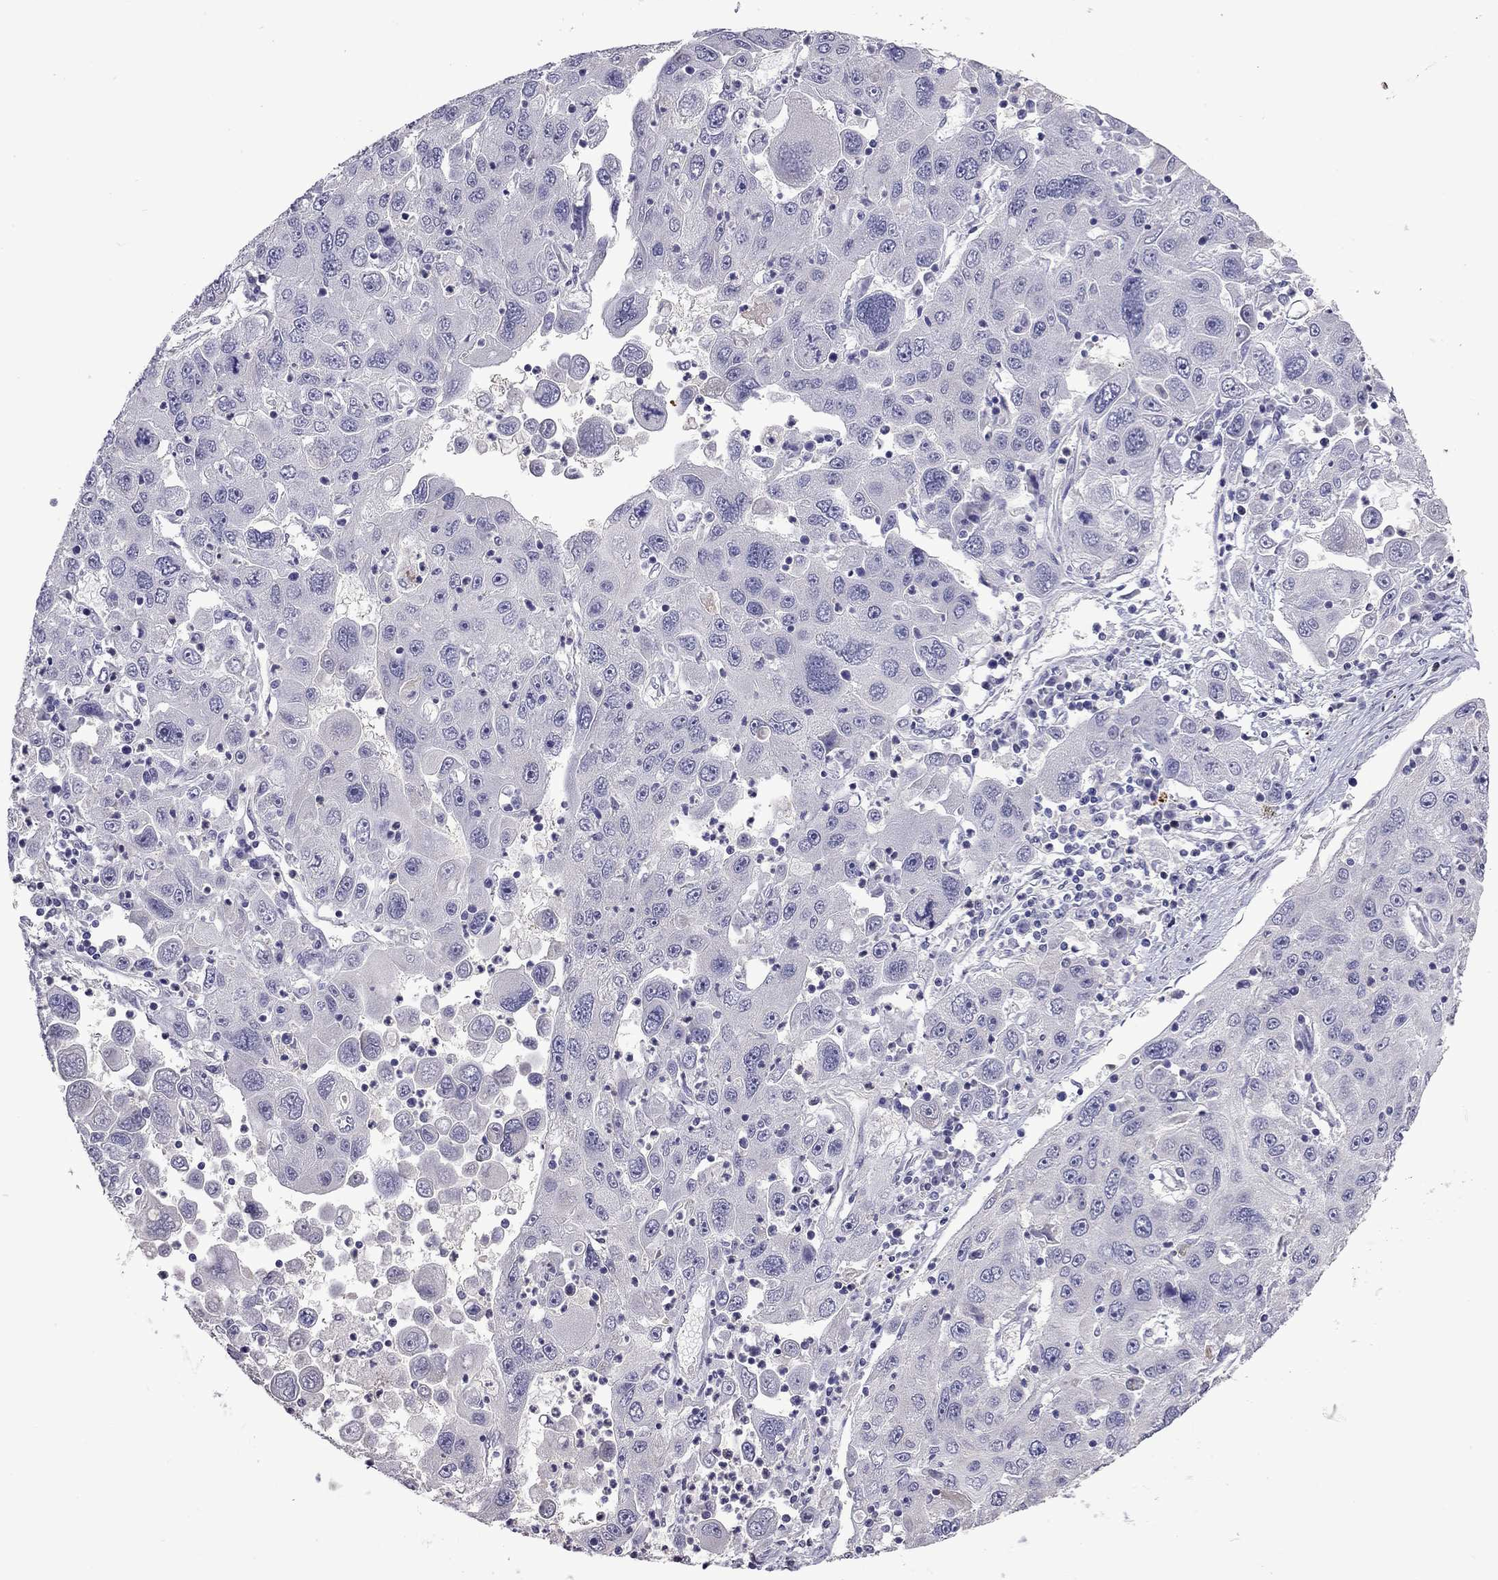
{"staining": {"intensity": "negative", "quantity": "none", "location": "none"}, "tissue": "stomach cancer", "cell_type": "Tumor cells", "image_type": "cancer", "snomed": [{"axis": "morphology", "description": "Adenocarcinoma, NOS"}, {"axis": "topography", "description": "Stomach"}], "caption": "Tumor cells are negative for brown protein staining in stomach cancer.", "gene": "FEZ1", "patient": {"sex": "male", "age": 56}}